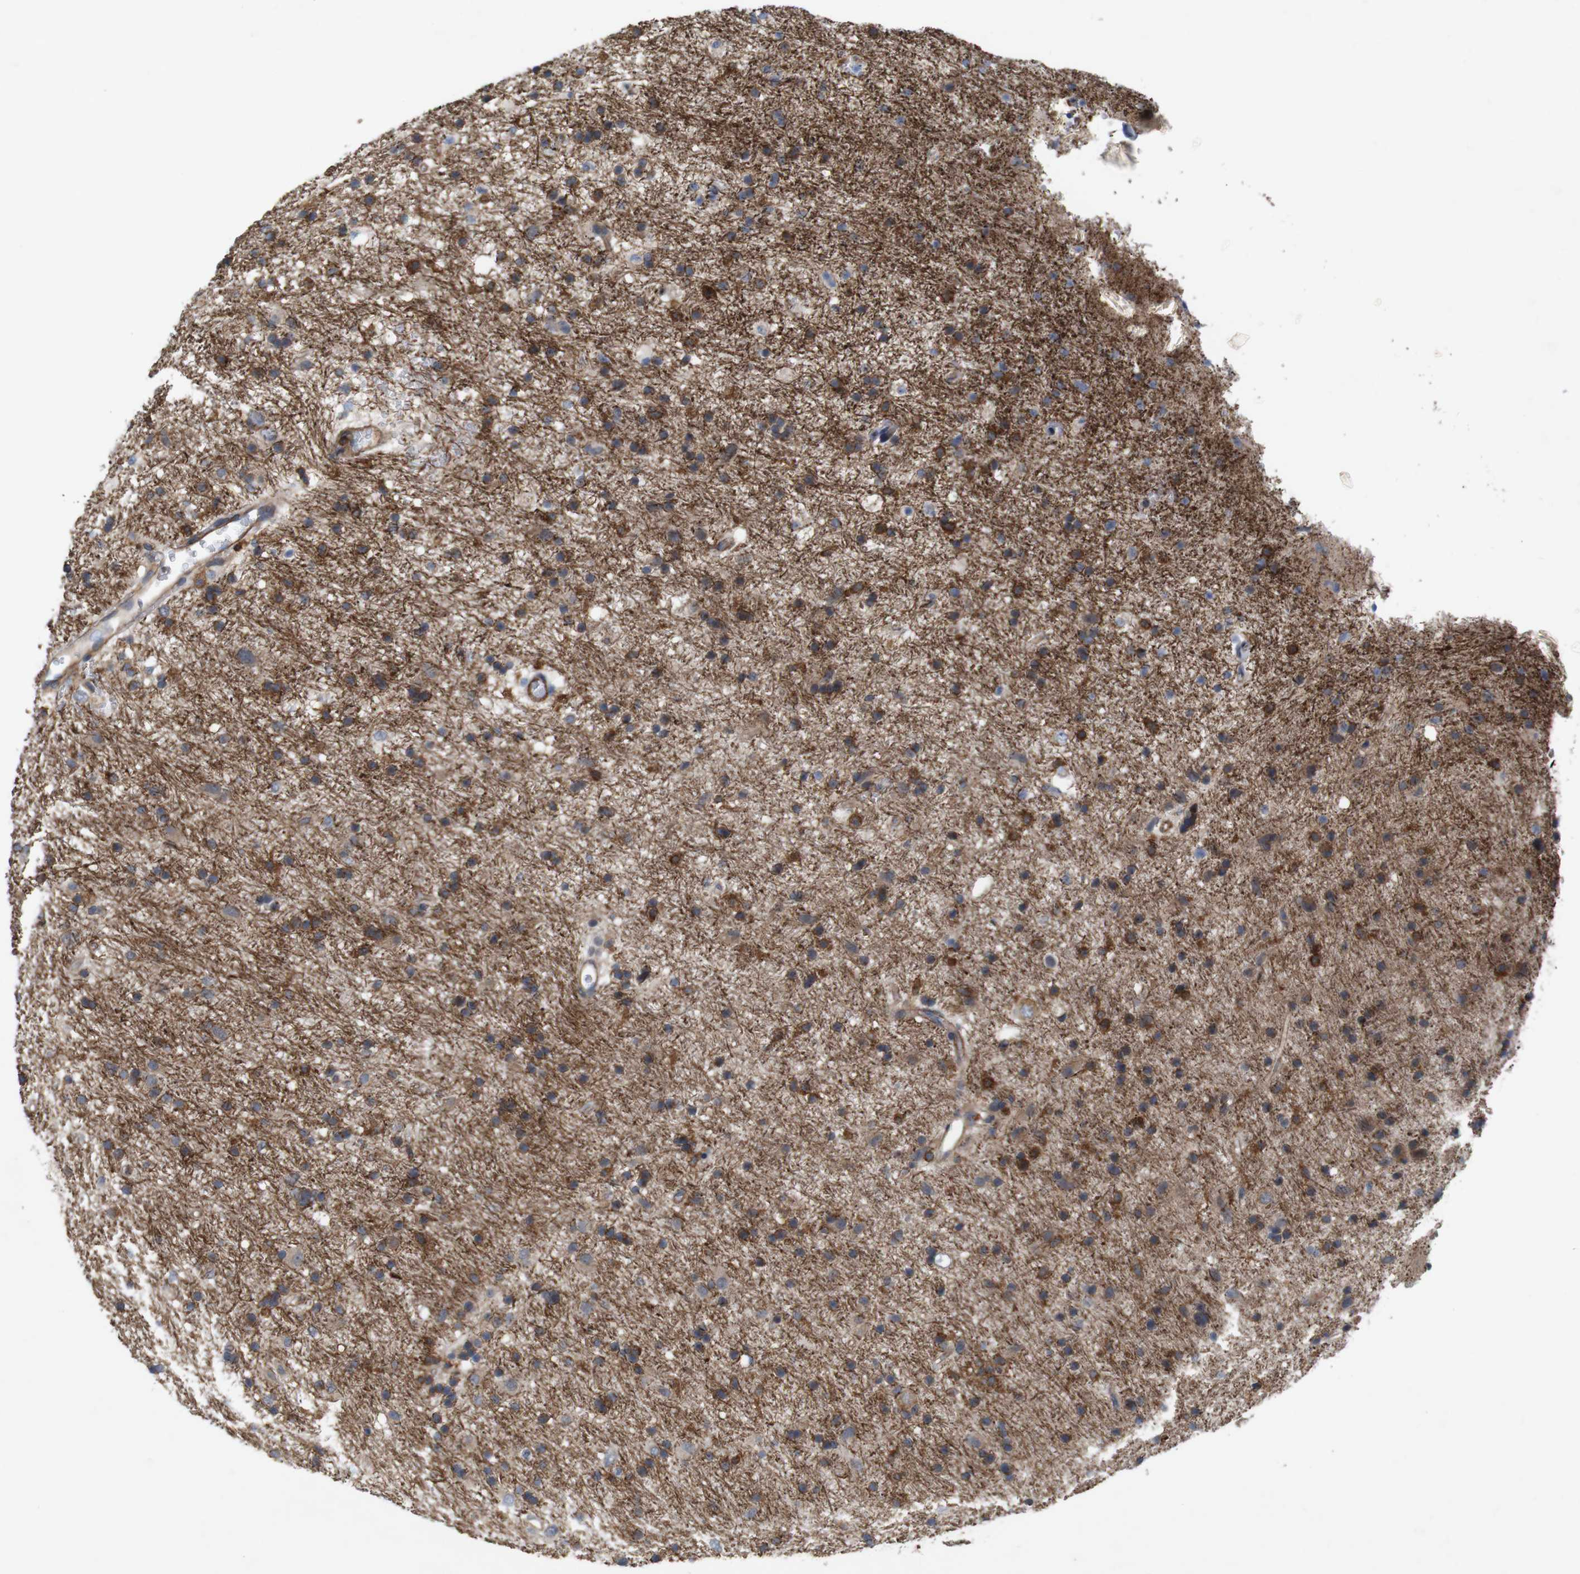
{"staining": {"intensity": "strong", "quantity": "<25%", "location": "cytoplasmic/membranous"}, "tissue": "glioma", "cell_type": "Tumor cells", "image_type": "cancer", "snomed": [{"axis": "morphology", "description": "Glioma, malignant, Low grade"}, {"axis": "topography", "description": "Brain"}], "caption": "Glioma stained with a protein marker demonstrates strong staining in tumor cells.", "gene": "SIGLEC8", "patient": {"sex": "male", "age": 77}}